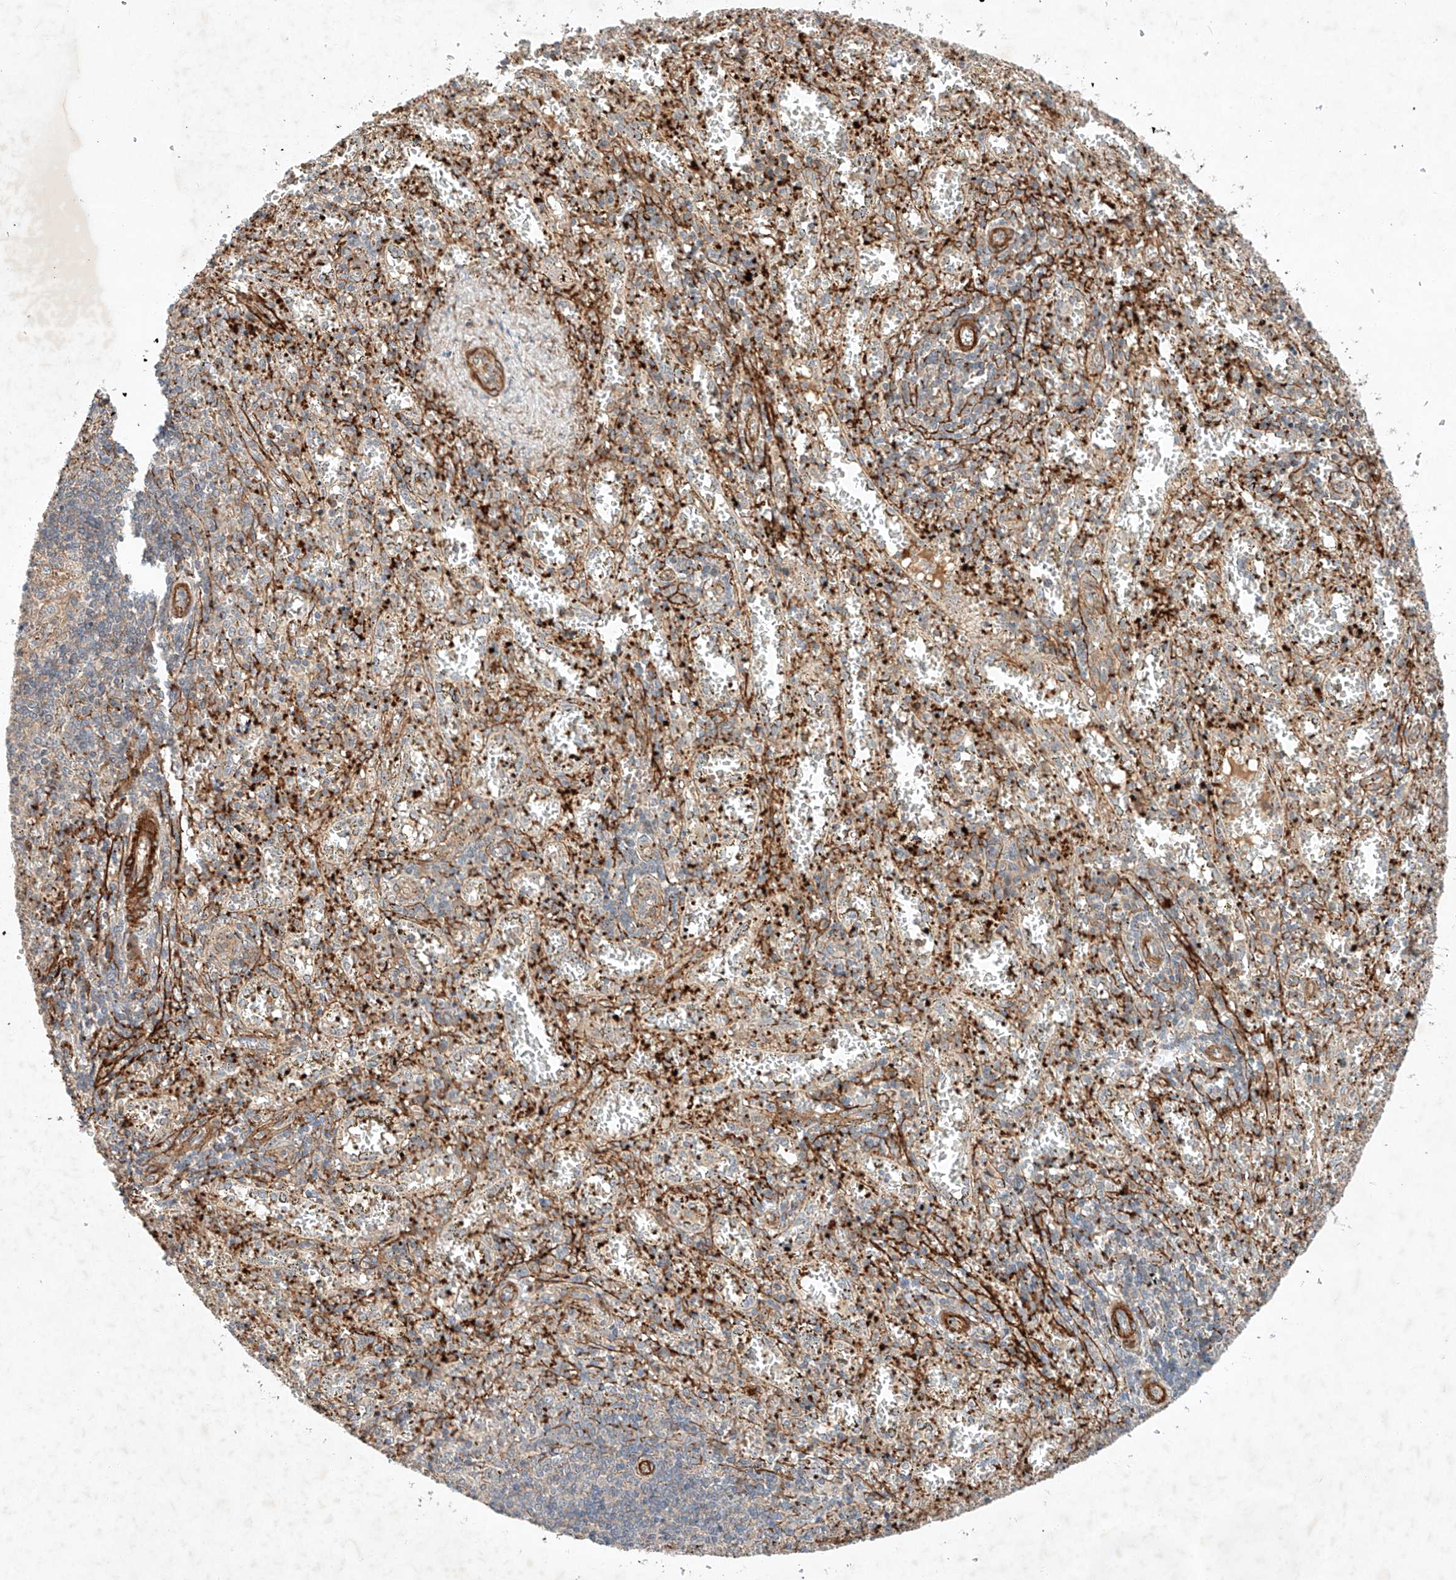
{"staining": {"intensity": "weak", "quantity": "<25%", "location": "cytoplasmic/membranous"}, "tissue": "spleen", "cell_type": "Cells in red pulp", "image_type": "normal", "snomed": [{"axis": "morphology", "description": "Normal tissue, NOS"}, {"axis": "topography", "description": "Spleen"}], "caption": "Protein analysis of unremarkable spleen shows no significant expression in cells in red pulp. Brightfield microscopy of immunohistochemistry stained with DAB (3,3'-diaminobenzidine) (brown) and hematoxylin (blue), captured at high magnification.", "gene": "ARHGAP33", "patient": {"sex": "male", "age": 11}}